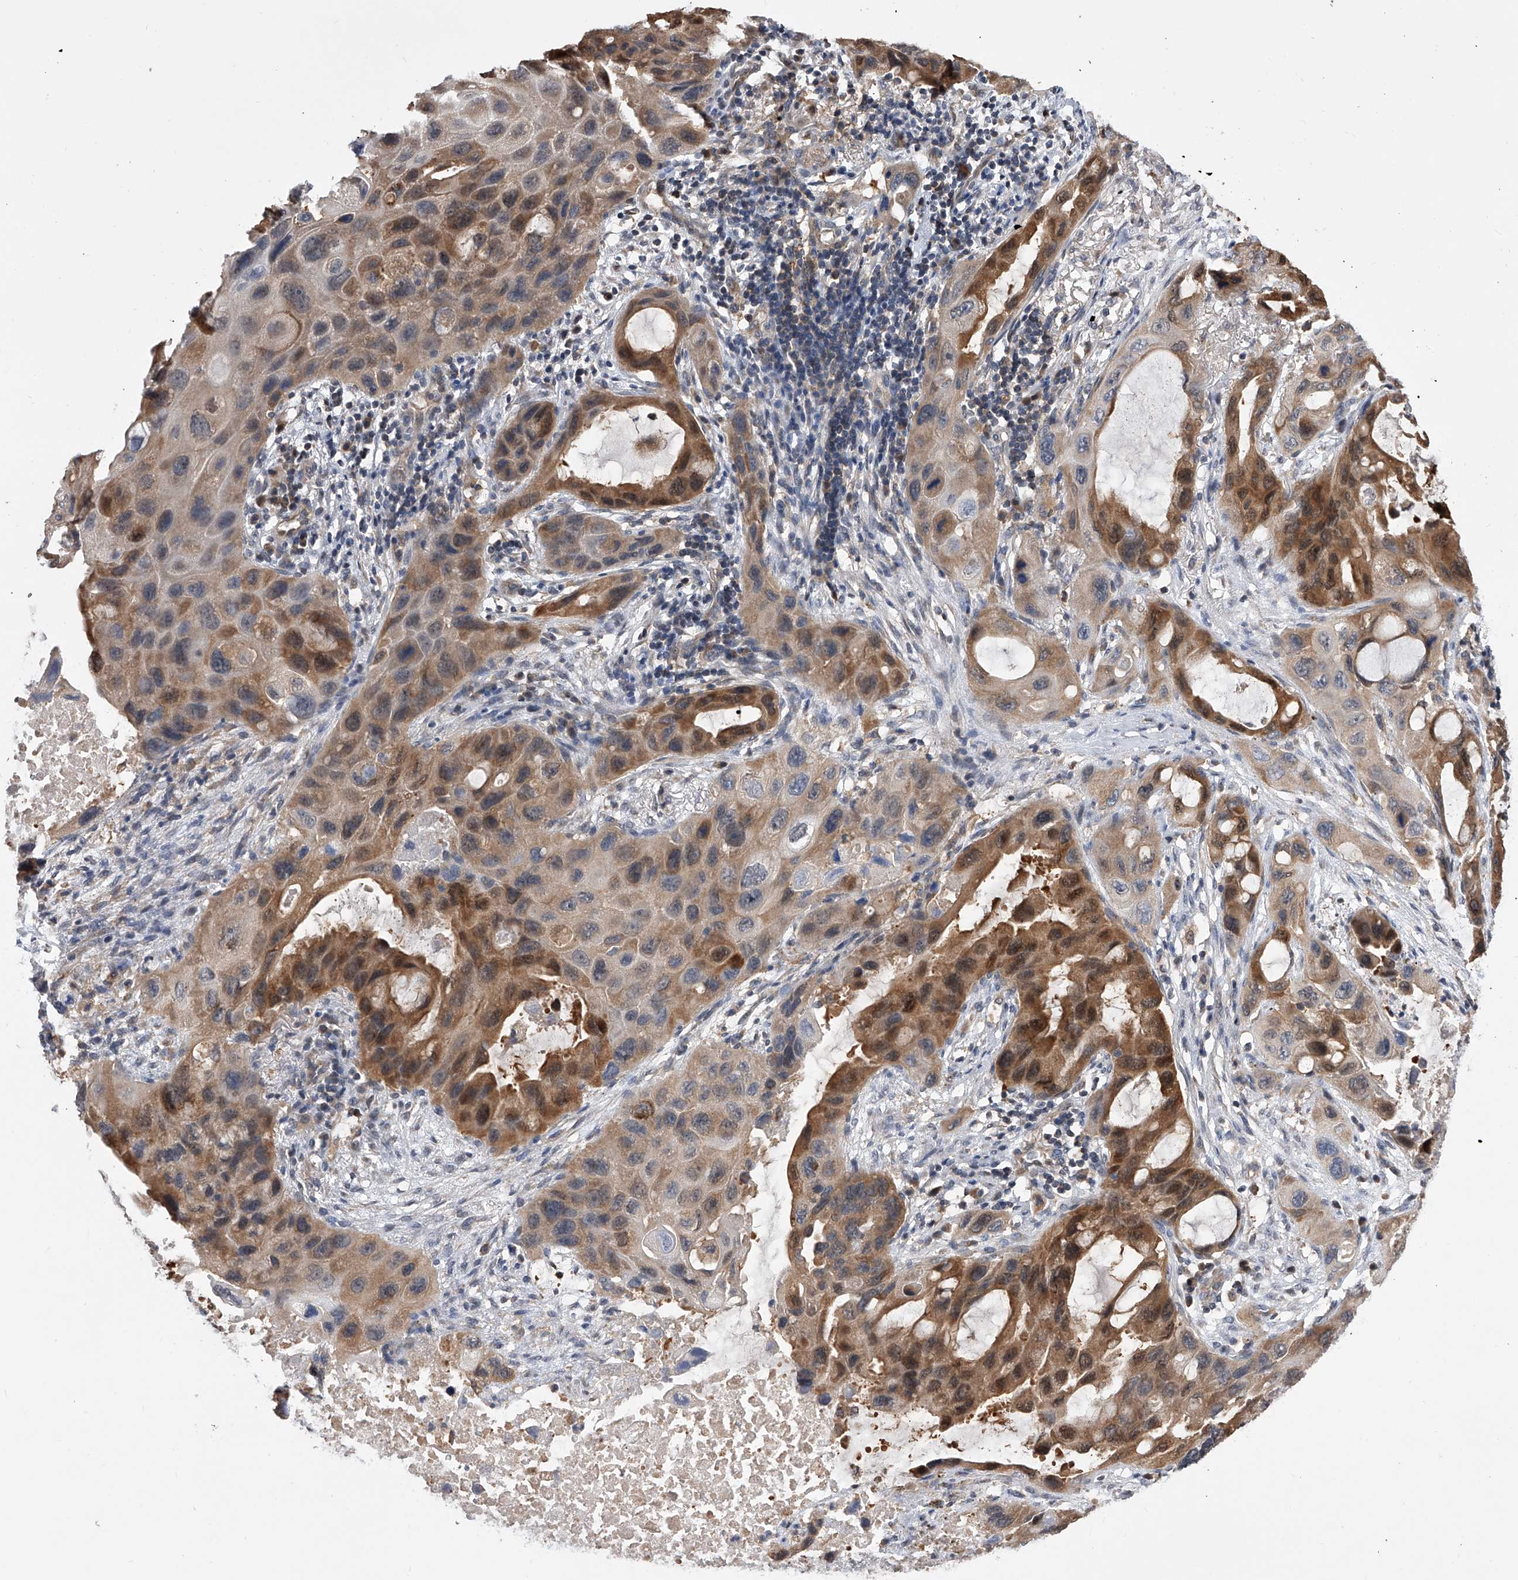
{"staining": {"intensity": "moderate", "quantity": ">75%", "location": "cytoplasmic/membranous,nuclear"}, "tissue": "lung cancer", "cell_type": "Tumor cells", "image_type": "cancer", "snomed": [{"axis": "morphology", "description": "Squamous cell carcinoma, NOS"}, {"axis": "topography", "description": "Lung"}], "caption": "There is medium levels of moderate cytoplasmic/membranous and nuclear staining in tumor cells of lung cancer (squamous cell carcinoma), as demonstrated by immunohistochemical staining (brown color).", "gene": "GMDS", "patient": {"sex": "female", "age": 73}}